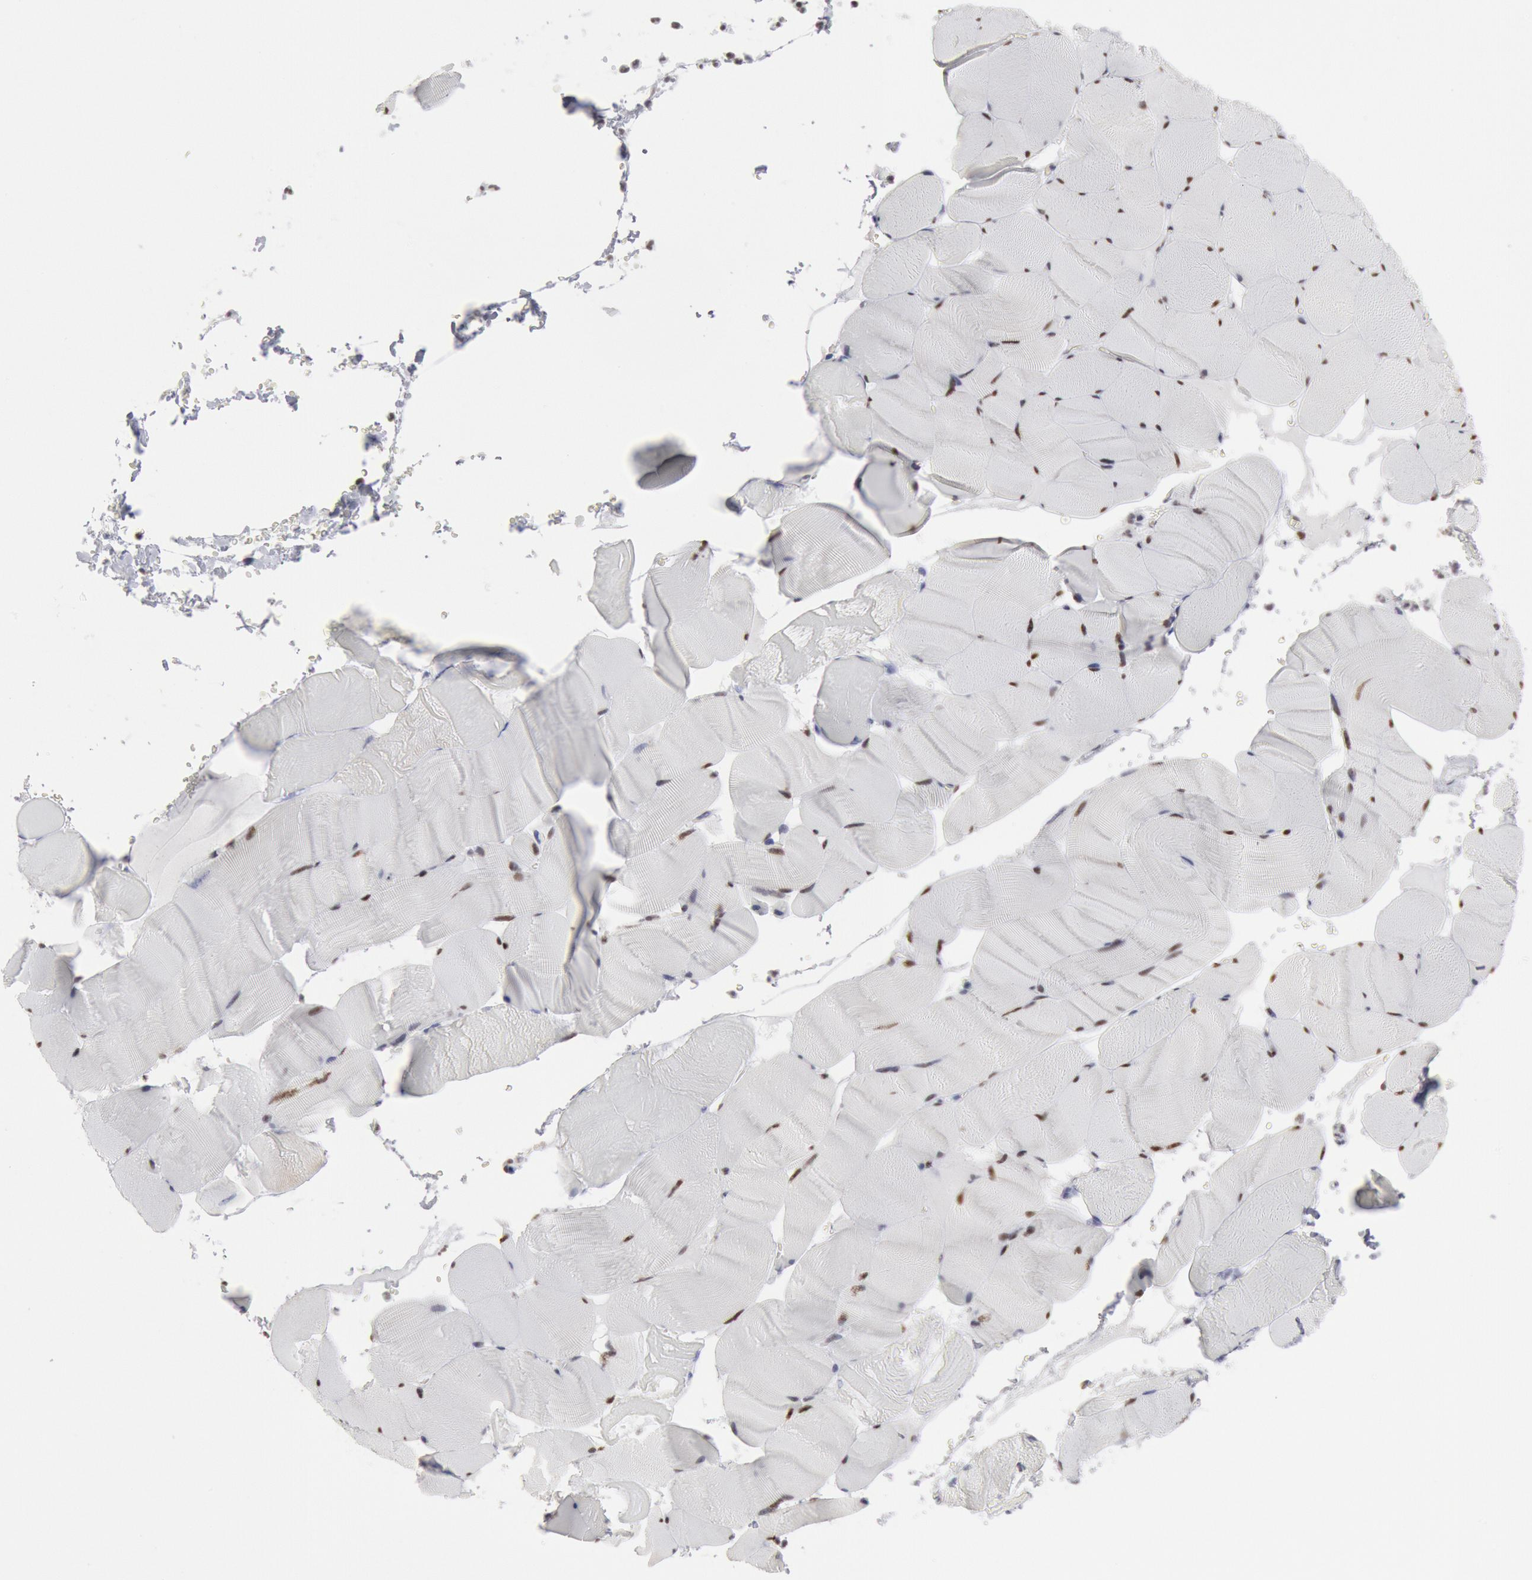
{"staining": {"intensity": "moderate", "quantity": "25%-75%", "location": "nuclear"}, "tissue": "skeletal muscle", "cell_type": "Myocytes", "image_type": "normal", "snomed": [{"axis": "morphology", "description": "Normal tissue, NOS"}, {"axis": "topography", "description": "Skeletal muscle"}], "caption": "A brown stain labels moderate nuclear positivity of a protein in myocytes of benign human skeletal muscle. (DAB (3,3'-diaminobenzidine) IHC, brown staining for protein, blue staining for nuclei).", "gene": "SUB1", "patient": {"sex": "male", "age": 62}}